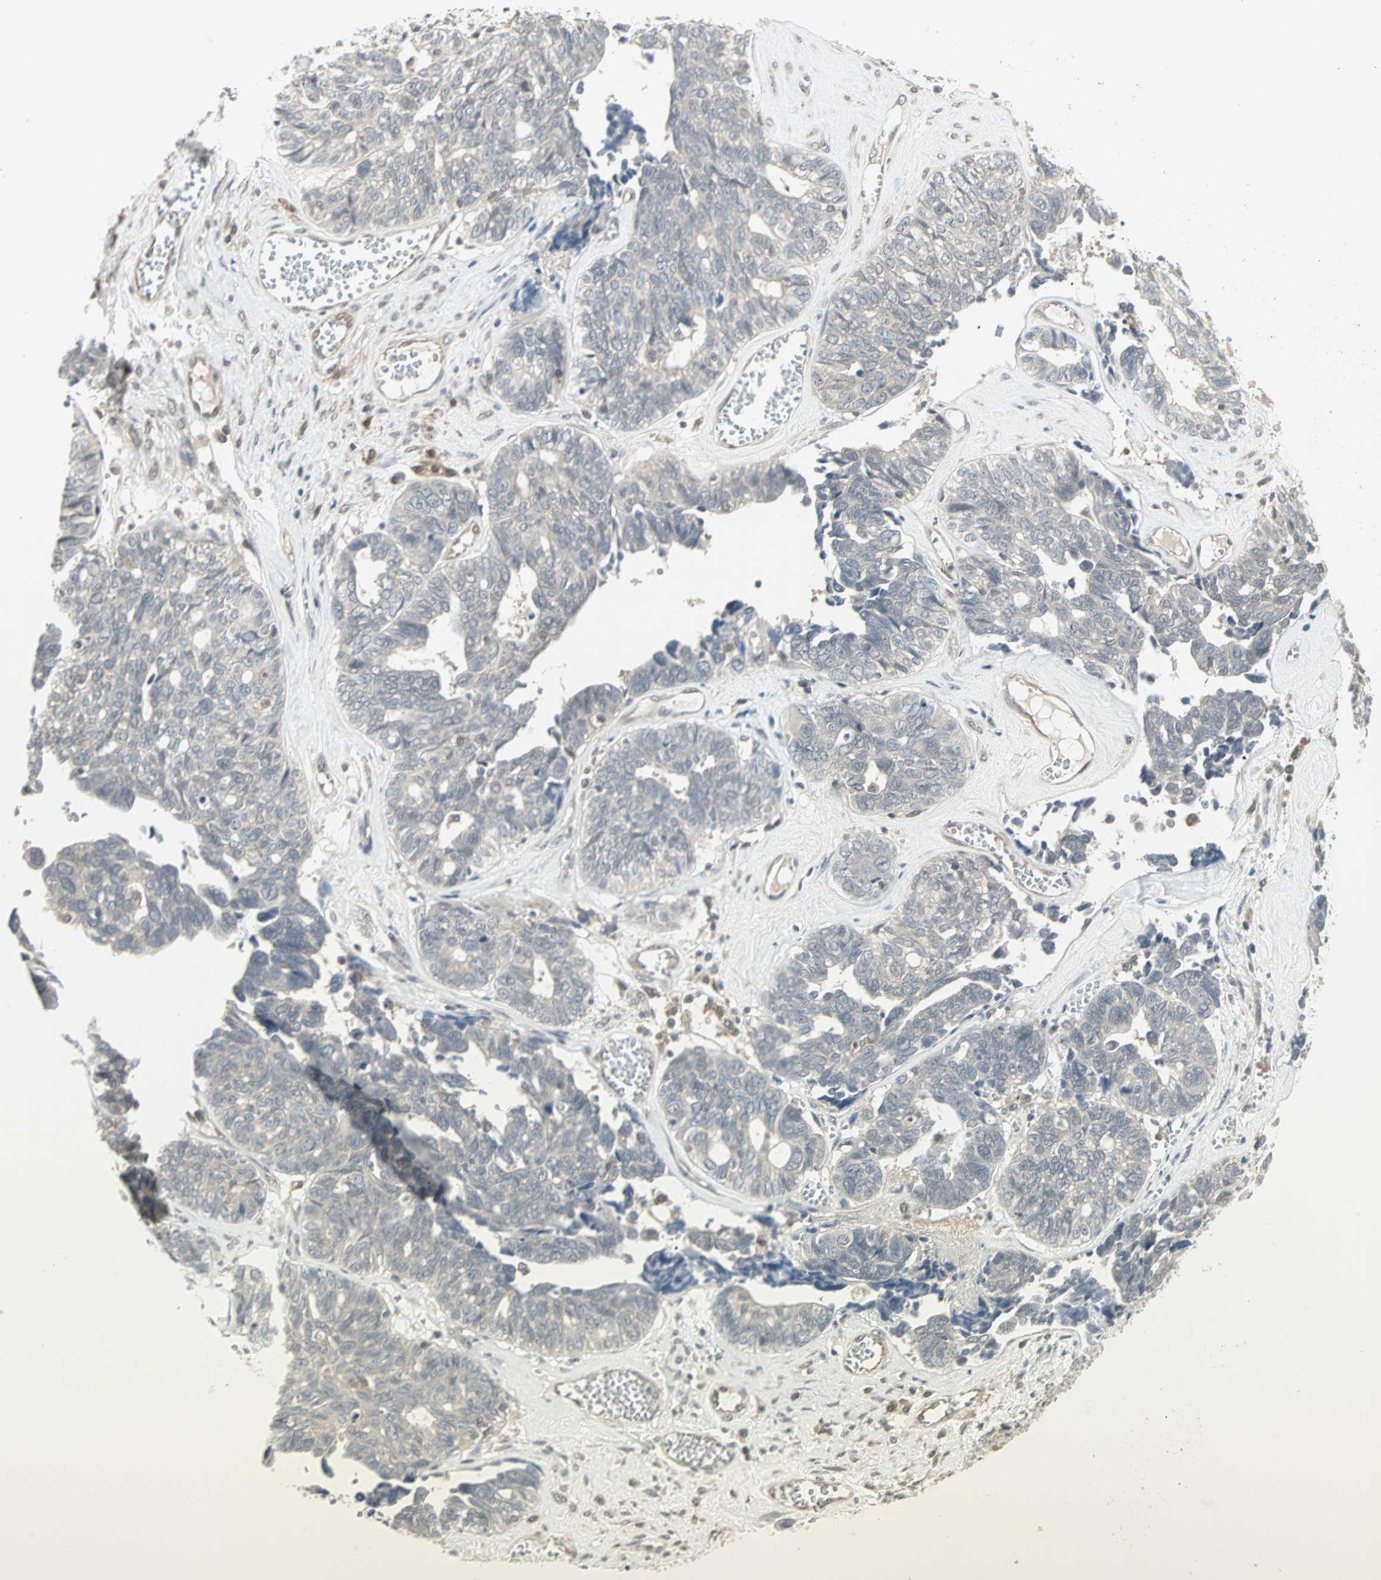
{"staining": {"intensity": "weak", "quantity": "<25%", "location": "cytoplasmic/membranous"}, "tissue": "ovarian cancer", "cell_type": "Tumor cells", "image_type": "cancer", "snomed": [{"axis": "morphology", "description": "Cystadenocarcinoma, serous, NOS"}, {"axis": "topography", "description": "Ovary"}], "caption": "The image demonstrates no significant positivity in tumor cells of serous cystadenocarcinoma (ovarian).", "gene": "PTPA", "patient": {"sex": "female", "age": 79}}